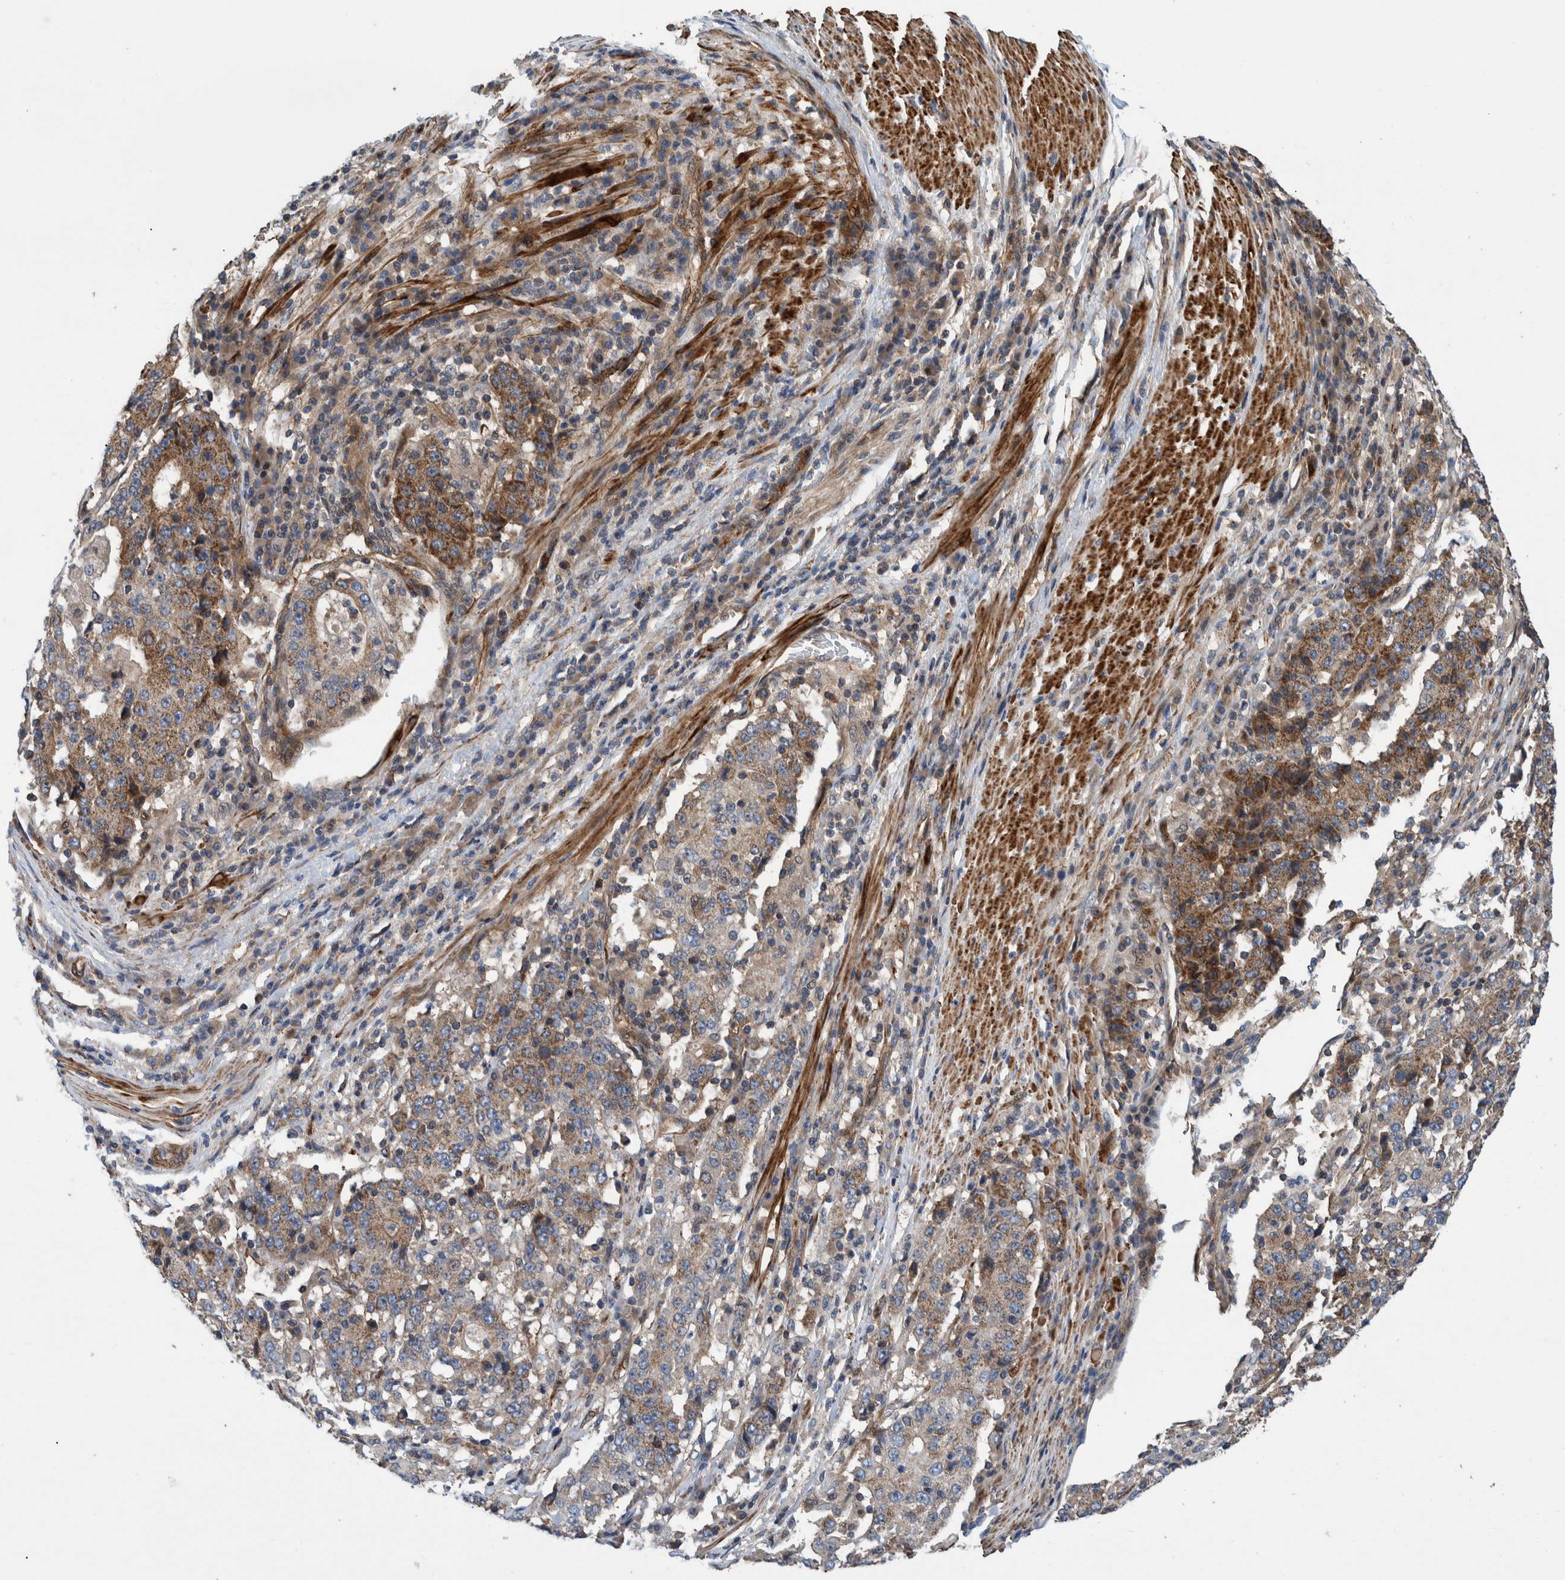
{"staining": {"intensity": "moderate", "quantity": ">75%", "location": "cytoplasmic/membranous"}, "tissue": "stomach cancer", "cell_type": "Tumor cells", "image_type": "cancer", "snomed": [{"axis": "morphology", "description": "Adenocarcinoma, NOS"}, {"axis": "topography", "description": "Stomach"}], "caption": "Stomach cancer (adenocarcinoma) tissue shows moderate cytoplasmic/membranous positivity in about >75% of tumor cells, visualized by immunohistochemistry. The staining was performed using DAB (3,3'-diaminobenzidine), with brown indicating positive protein expression. Nuclei are stained blue with hematoxylin.", "gene": "GRPEL2", "patient": {"sex": "male", "age": 59}}